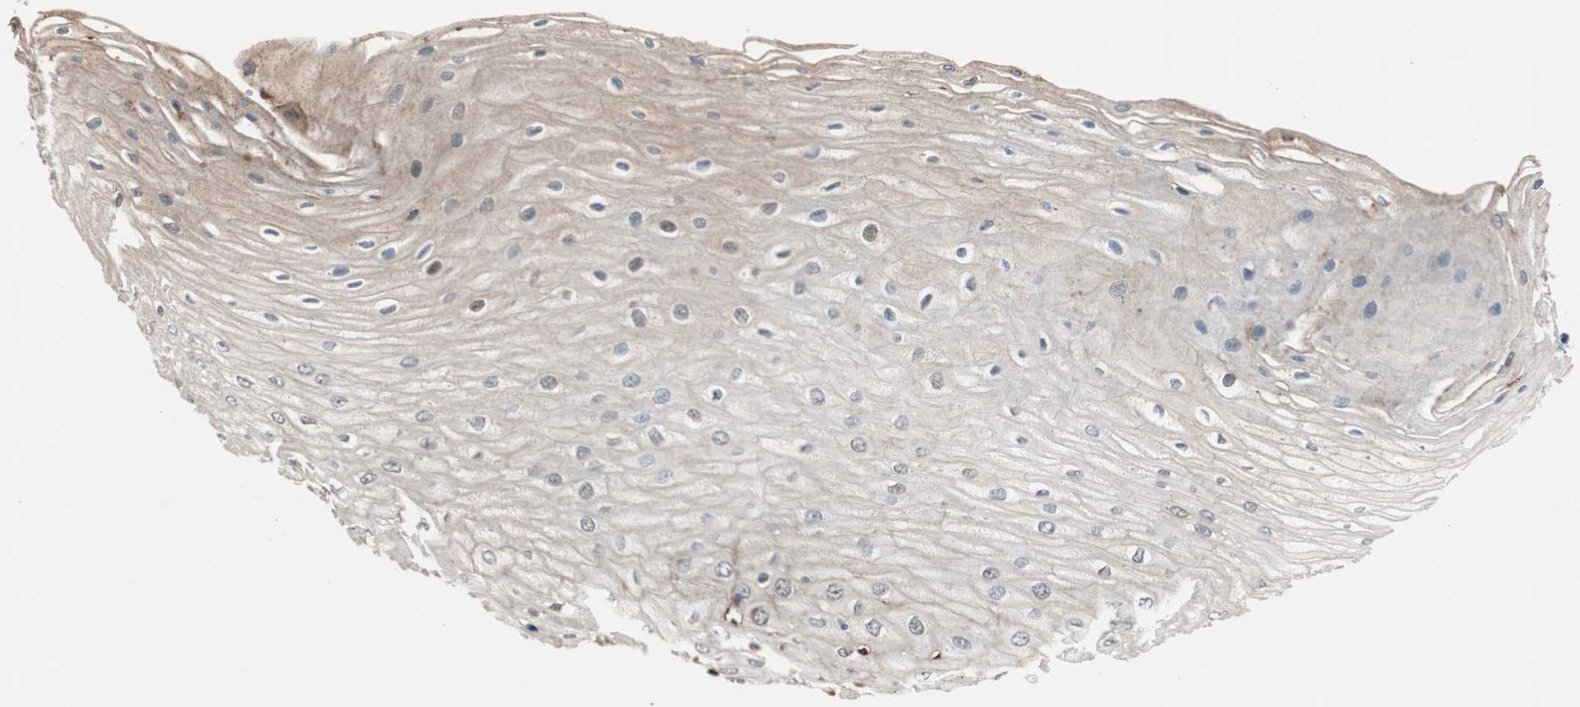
{"staining": {"intensity": "weak", "quantity": "<25%", "location": "cytoplasmic/membranous"}, "tissue": "esophagus", "cell_type": "Squamous epithelial cells", "image_type": "normal", "snomed": [{"axis": "morphology", "description": "Normal tissue, NOS"}, {"axis": "morphology", "description": "Squamous cell carcinoma, NOS"}, {"axis": "topography", "description": "Esophagus"}], "caption": "Squamous epithelial cells are negative for protein expression in benign human esophagus.", "gene": "P3R3URF", "patient": {"sex": "male", "age": 65}}